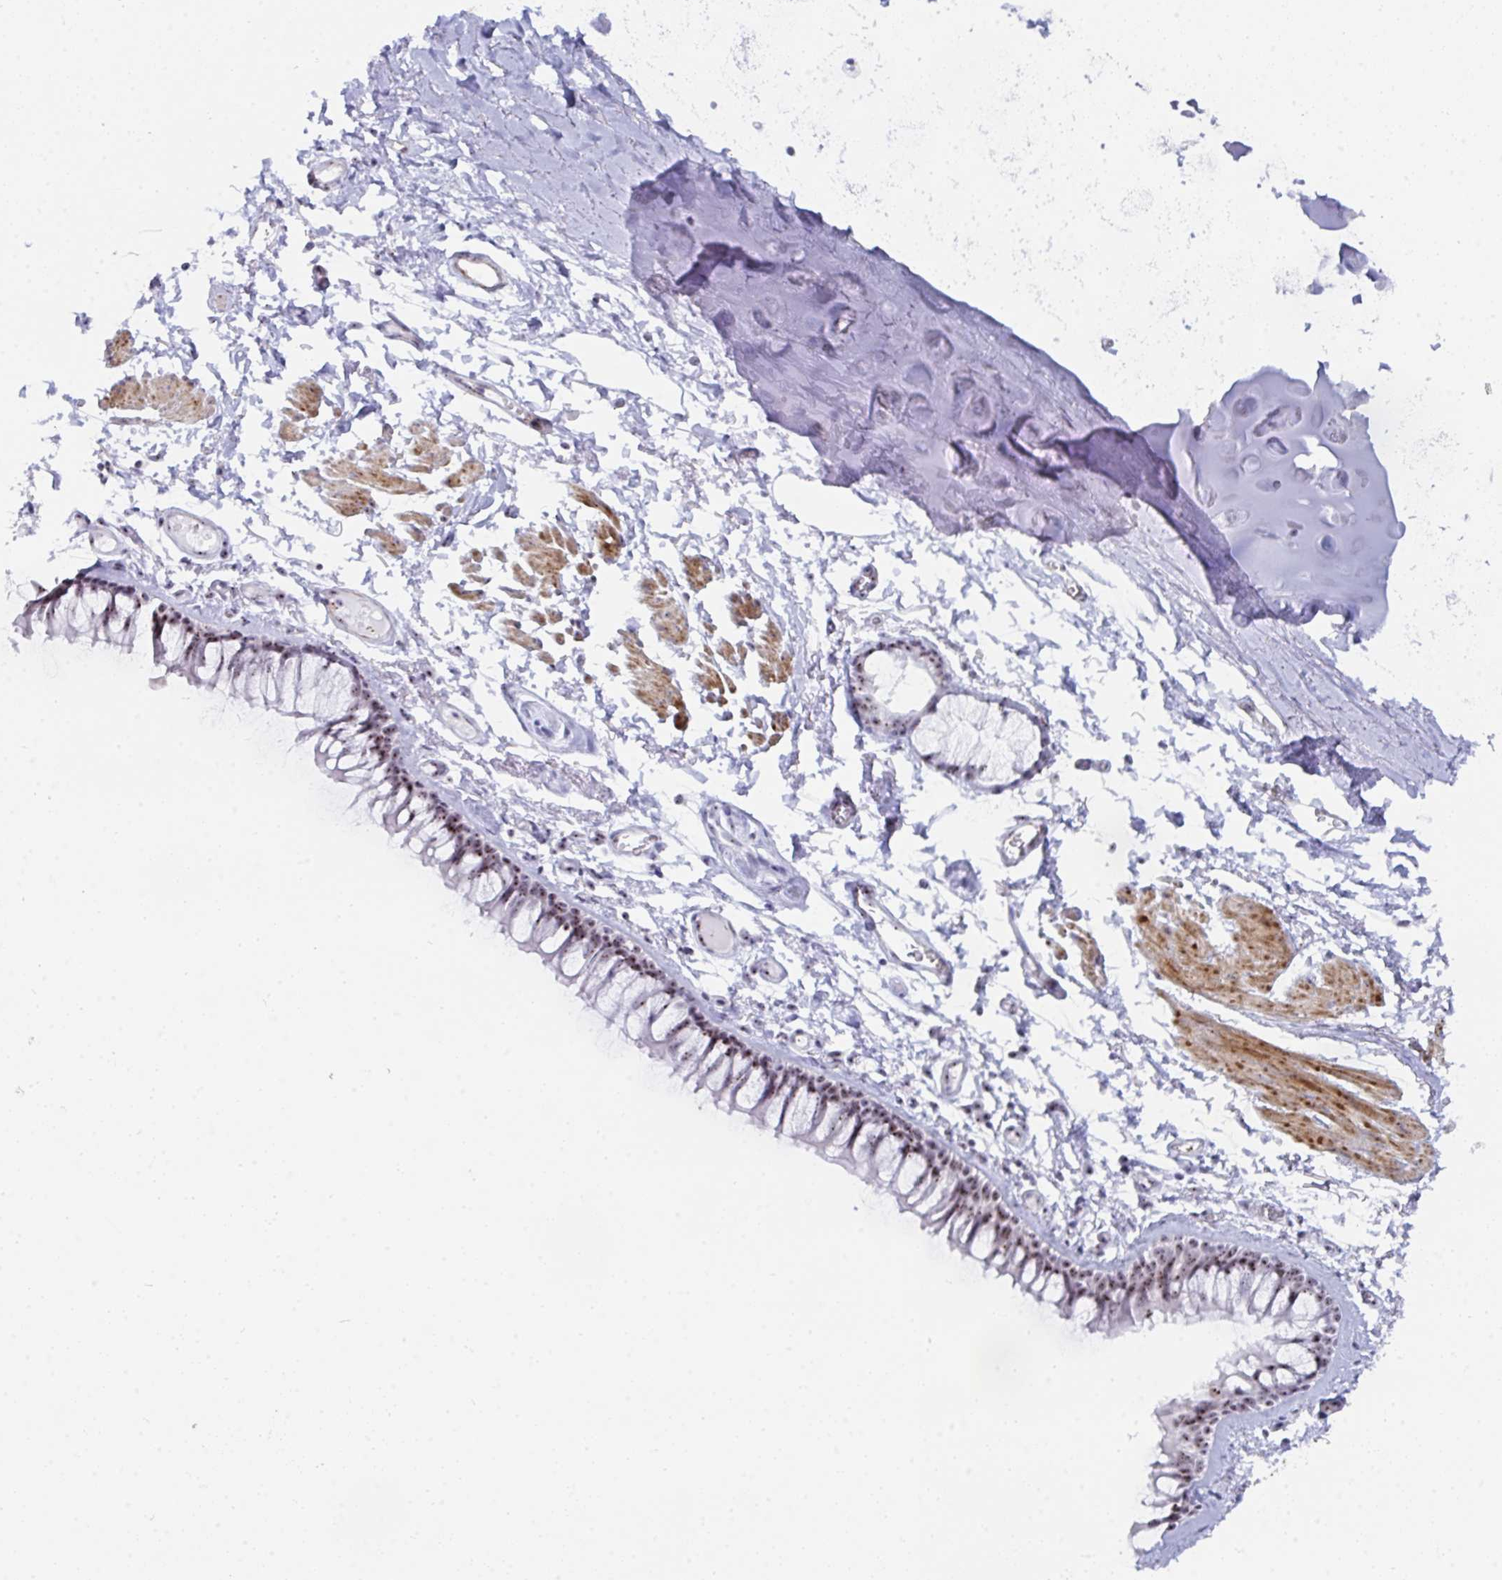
{"staining": {"intensity": "moderate", "quantity": ">75%", "location": "nuclear"}, "tissue": "bronchus", "cell_type": "Respiratory epithelial cells", "image_type": "normal", "snomed": [{"axis": "morphology", "description": "Normal tissue, NOS"}, {"axis": "topography", "description": "Cartilage tissue"}, {"axis": "topography", "description": "Bronchus"}], "caption": "High-power microscopy captured an IHC histopathology image of benign bronchus, revealing moderate nuclear expression in about >75% of respiratory epithelial cells.", "gene": "NOP10", "patient": {"sex": "female", "age": 79}}